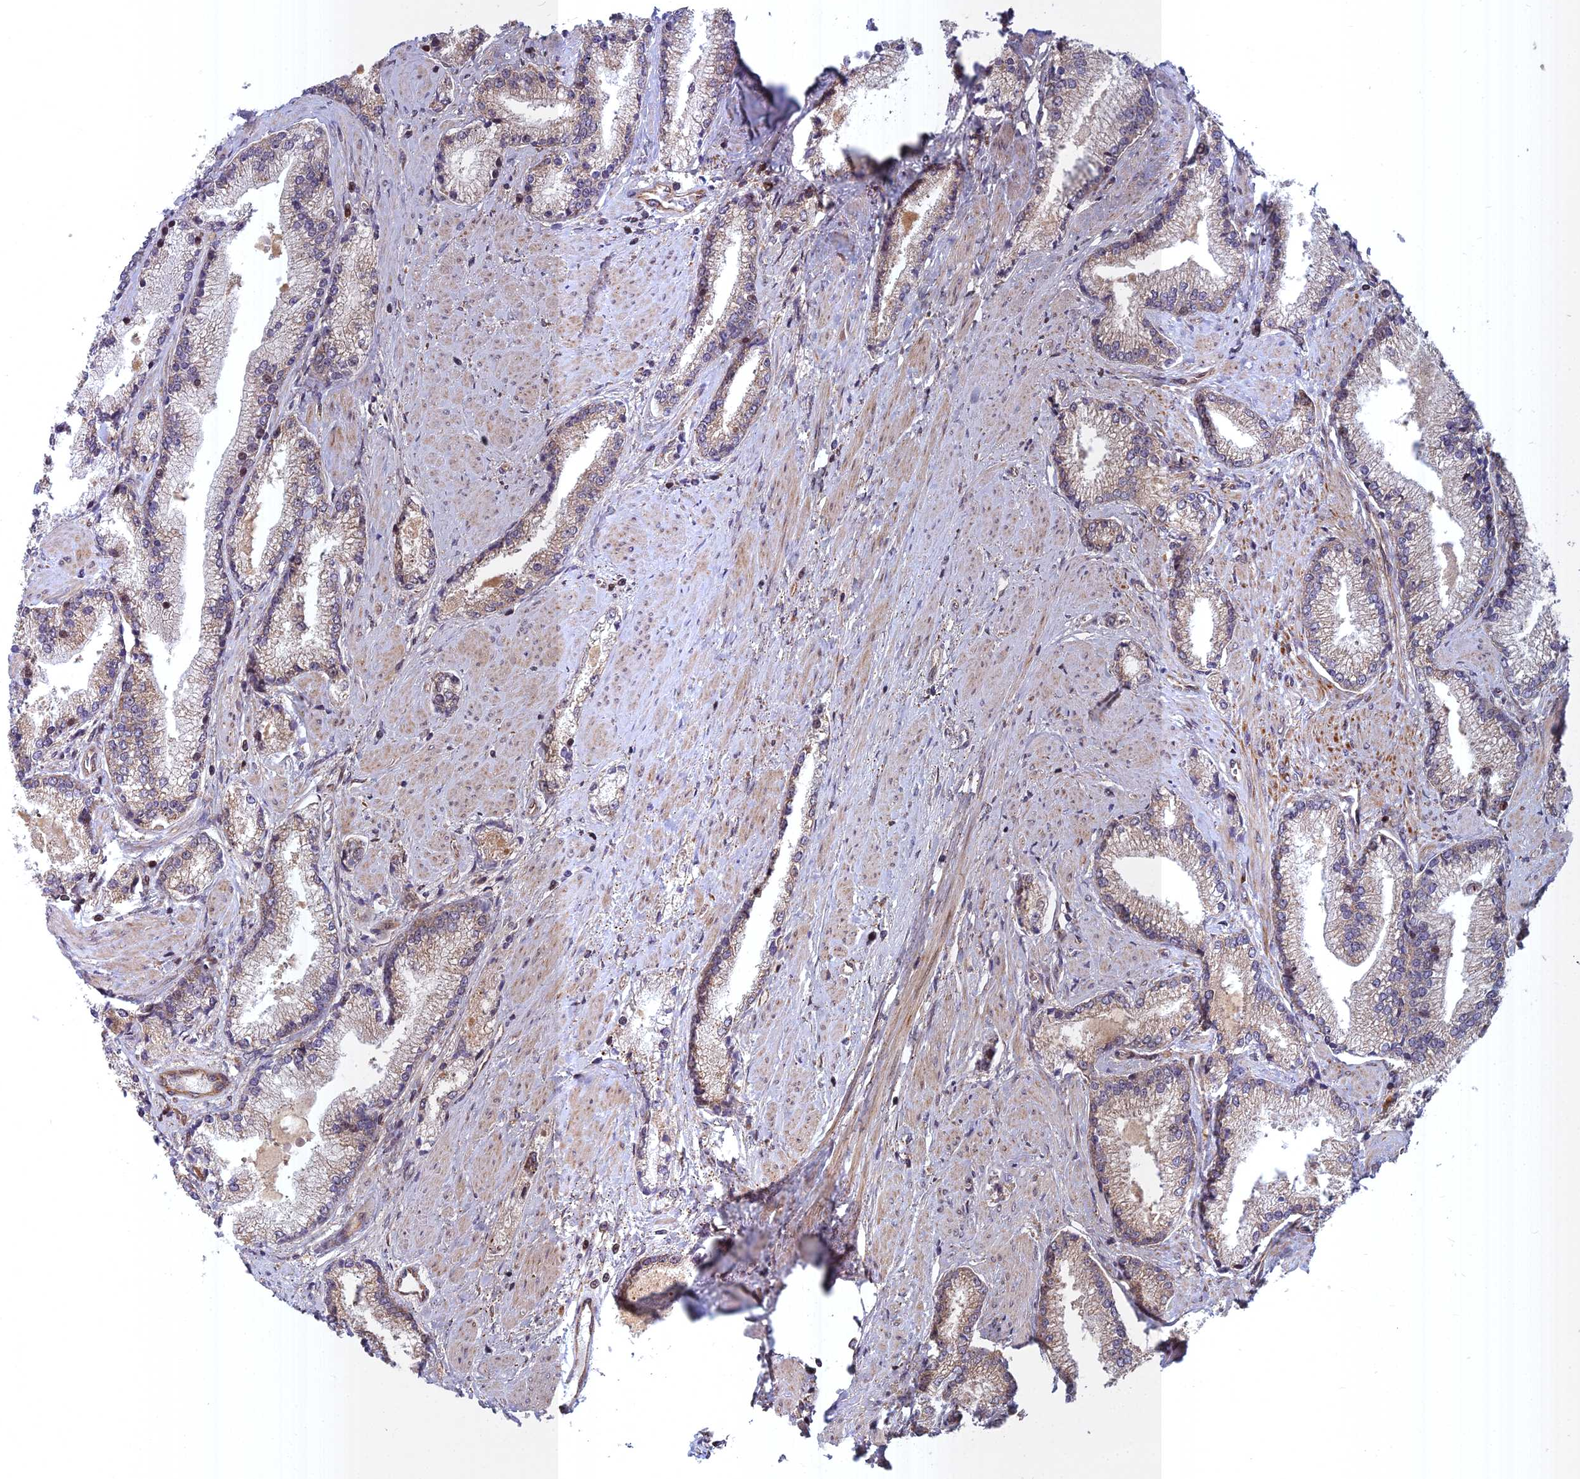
{"staining": {"intensity": "weak", "quantity": "<25%", "location": "cytoplasmic/membranous"}, "tissue": "prostate cancer", "cell_type": "Tumor cells", "image_type": "cancer", "snomed": [{"axis": "morphology", "description": "Adenocarcinoma, High grade"}, {"axis": "topography", "description": "Prostate"}], "caption": "This is an immunohistochemistry histopathology image of human prostate cancer. There is no expression in tumor cells.", "gene": "COMMD2", "patient": {"sex": "male", "age": 67}}